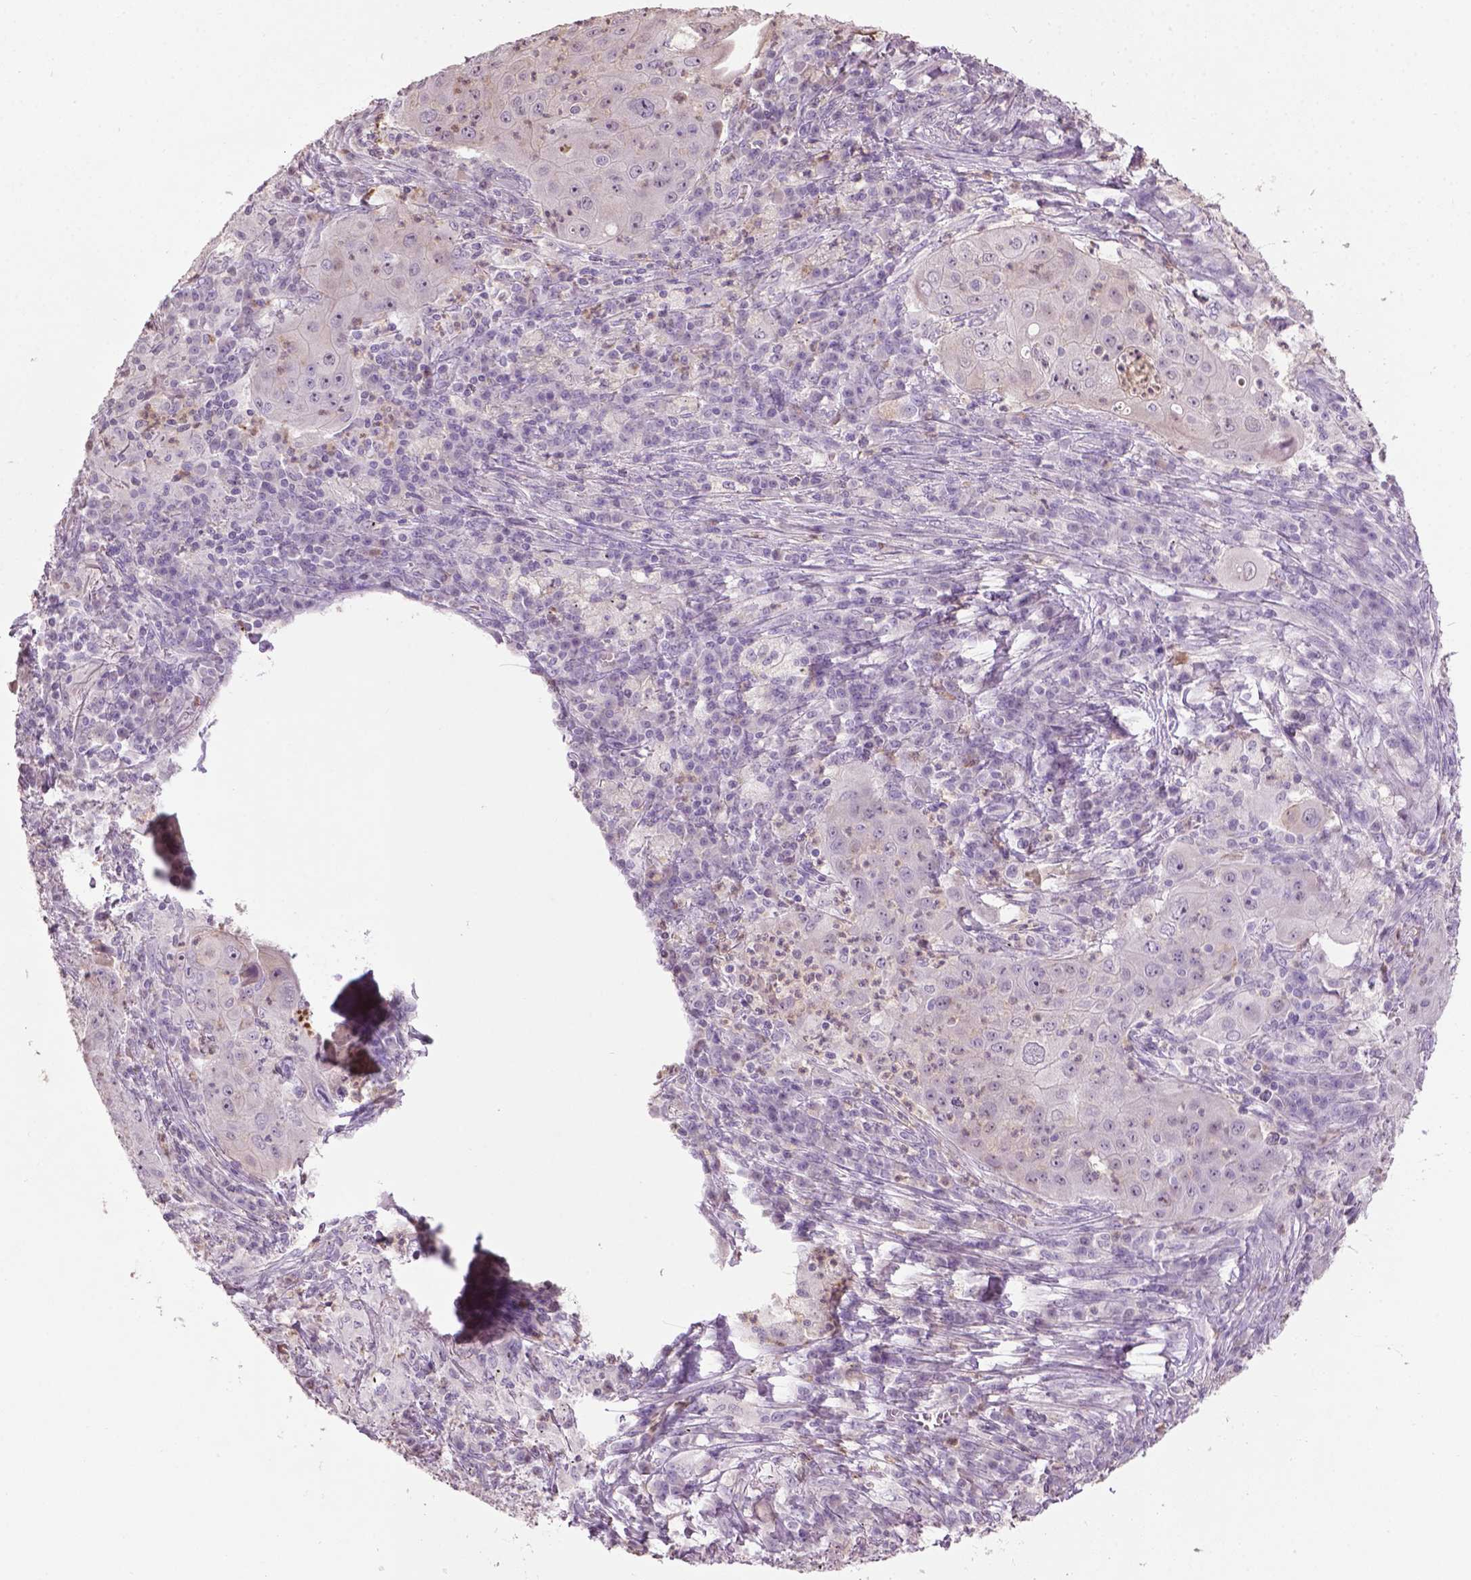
{"staining": {"intensity": "negative", "quantity": "none", "location": "none"}, "tissue": "lung cancer", "cell_type": "Tumor cells", "image_type": "cancer", "snomed": [{"axis": "morphology", "description": "Squamous cell carcinoma, NOS"}, {"axis": "topography", "description": "Lung"}], "caption": "Lung squamous cell carcinoma stained for a protein using IHC shows no staining tumor cells.", "gene": "NTNG2", "patient": {"sex": "female", "age": 59}}